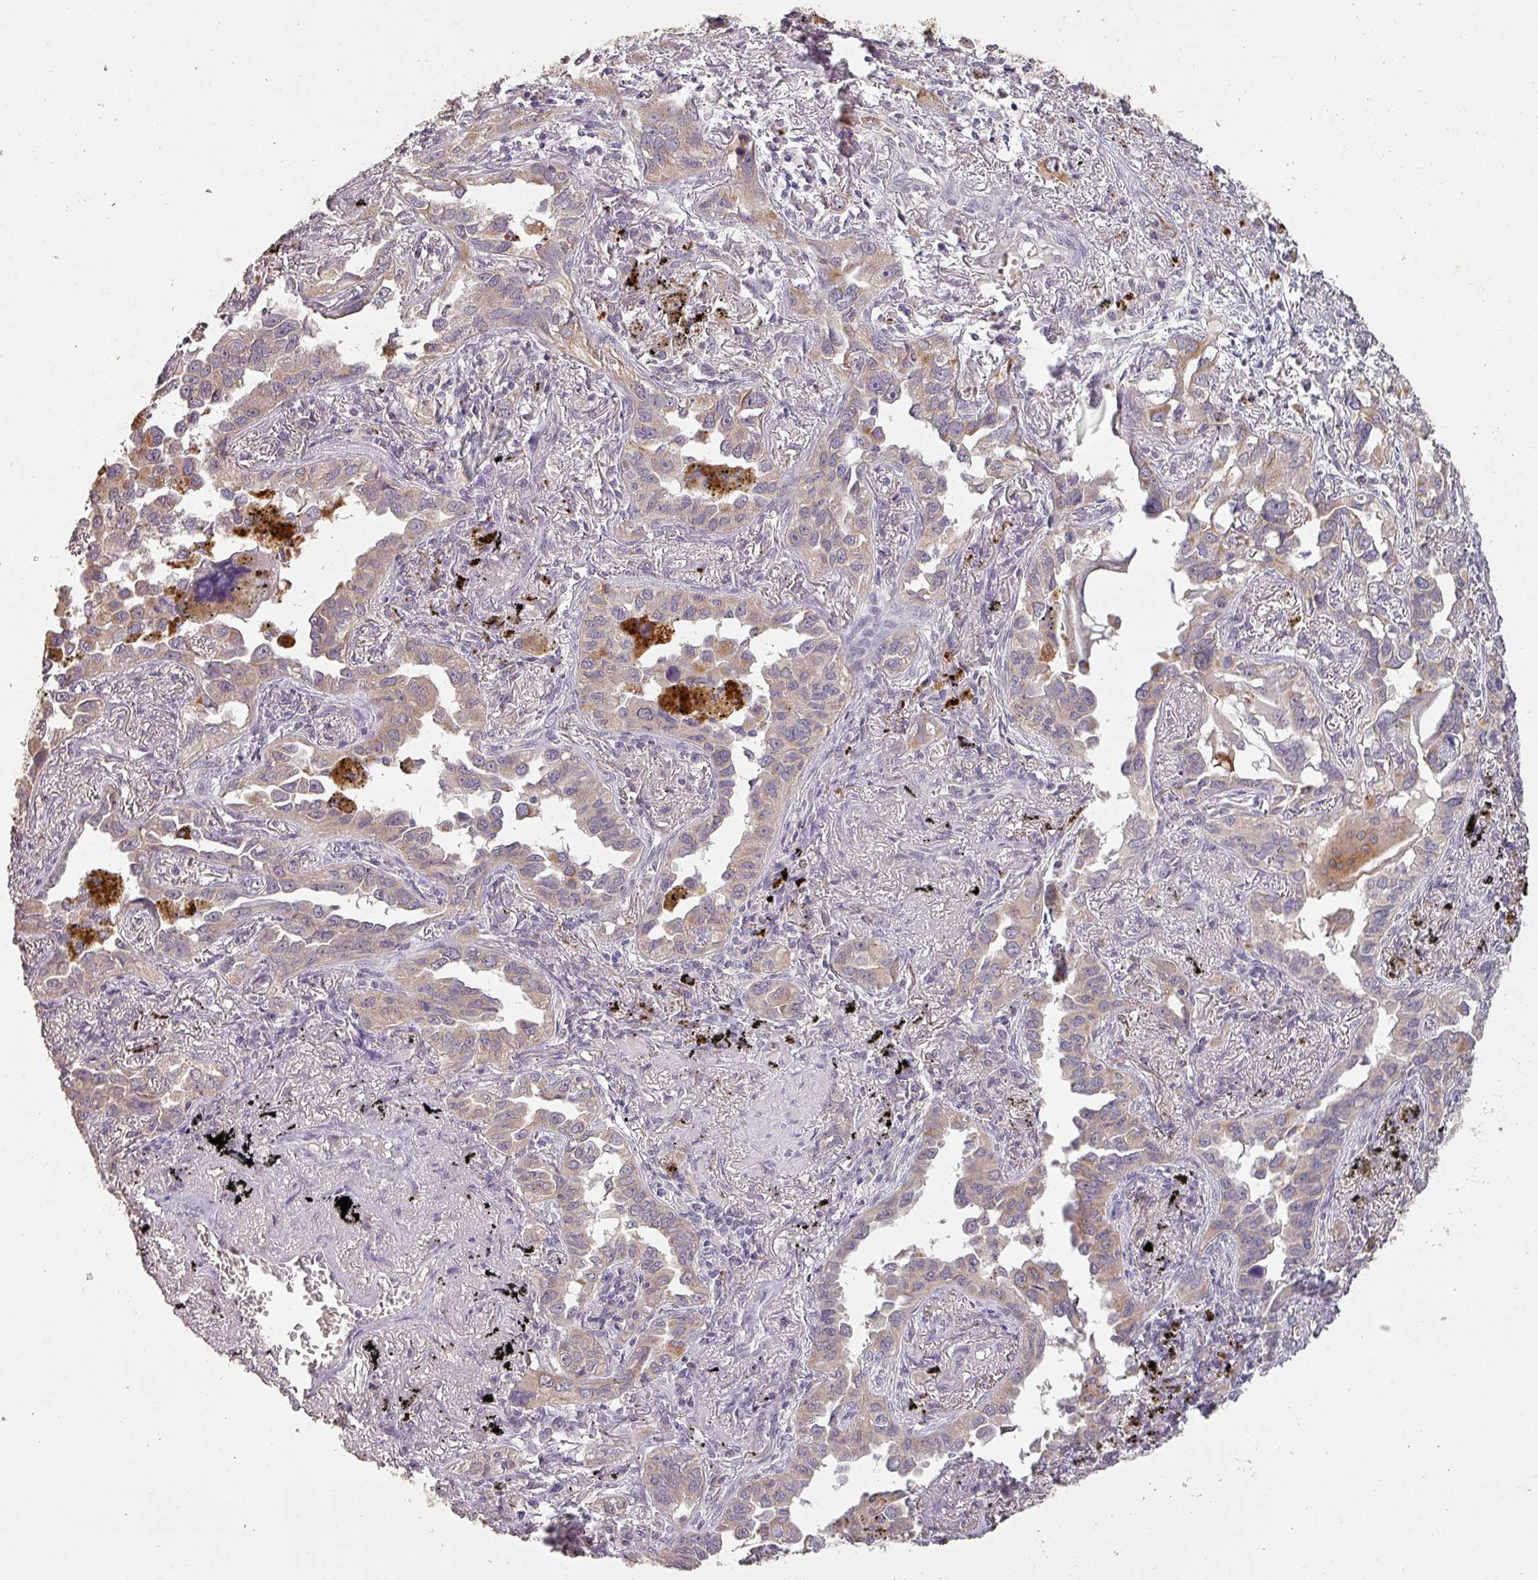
{"staining": {"intensity": "weak", "quantity": ">75%", "location": "cytoplasmic/membranous"}, "tissue": "lung cancer", "cell_type": "Tumor cells", "image_type": "cancer", "snomed": [{"axis": "morphology", "description": "Adenocarcinoma, NOS"}, {"axis": "topography", "description": "Lung"}], "caption": "Lung cancer stained for a protein (brown) displays weak cytoplasmic/membranous positive positivity in approximately >75% of tumor cells.", "gene": "LYPLA1", "patient": {"sex": "male", "age": 67}}